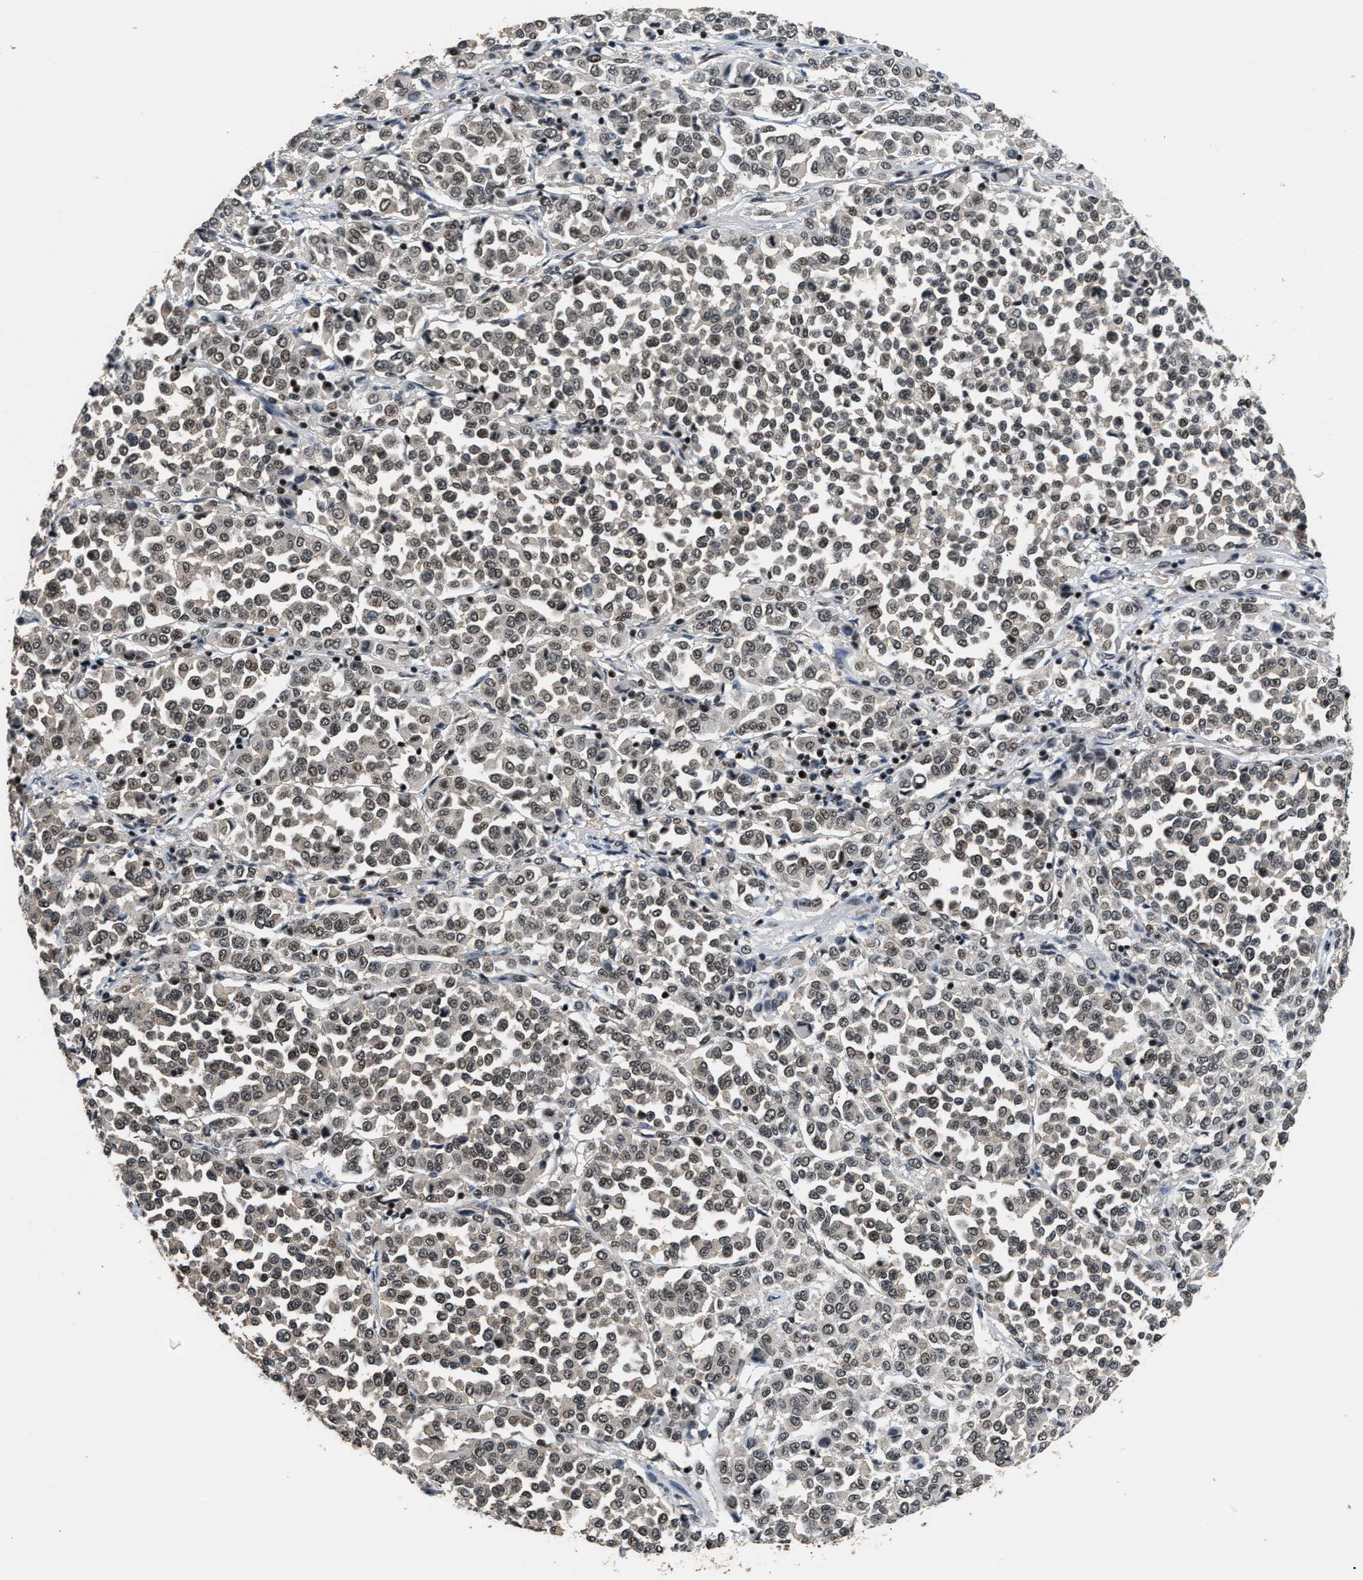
{"staining": {"intensity": "weak", "quantity": "25%-75%", "location": "nuclear"}, "tissue": "melanoma", "cell_type": "Tumor cells", "image_type": "cancer", "snomed": [{"axis": "morphology", "description": "Malignant melanoma, Metastatic site"}, {"axis": "topography", "description": "Pancreas"}], "caption": "Immunohistochemical staining of human melanoma exhibits weak nuclear protein expression in approximately 25%-75% of tumor cells.", "gene": "RAD21", "patient": {"sex": "female", "age": 30}}